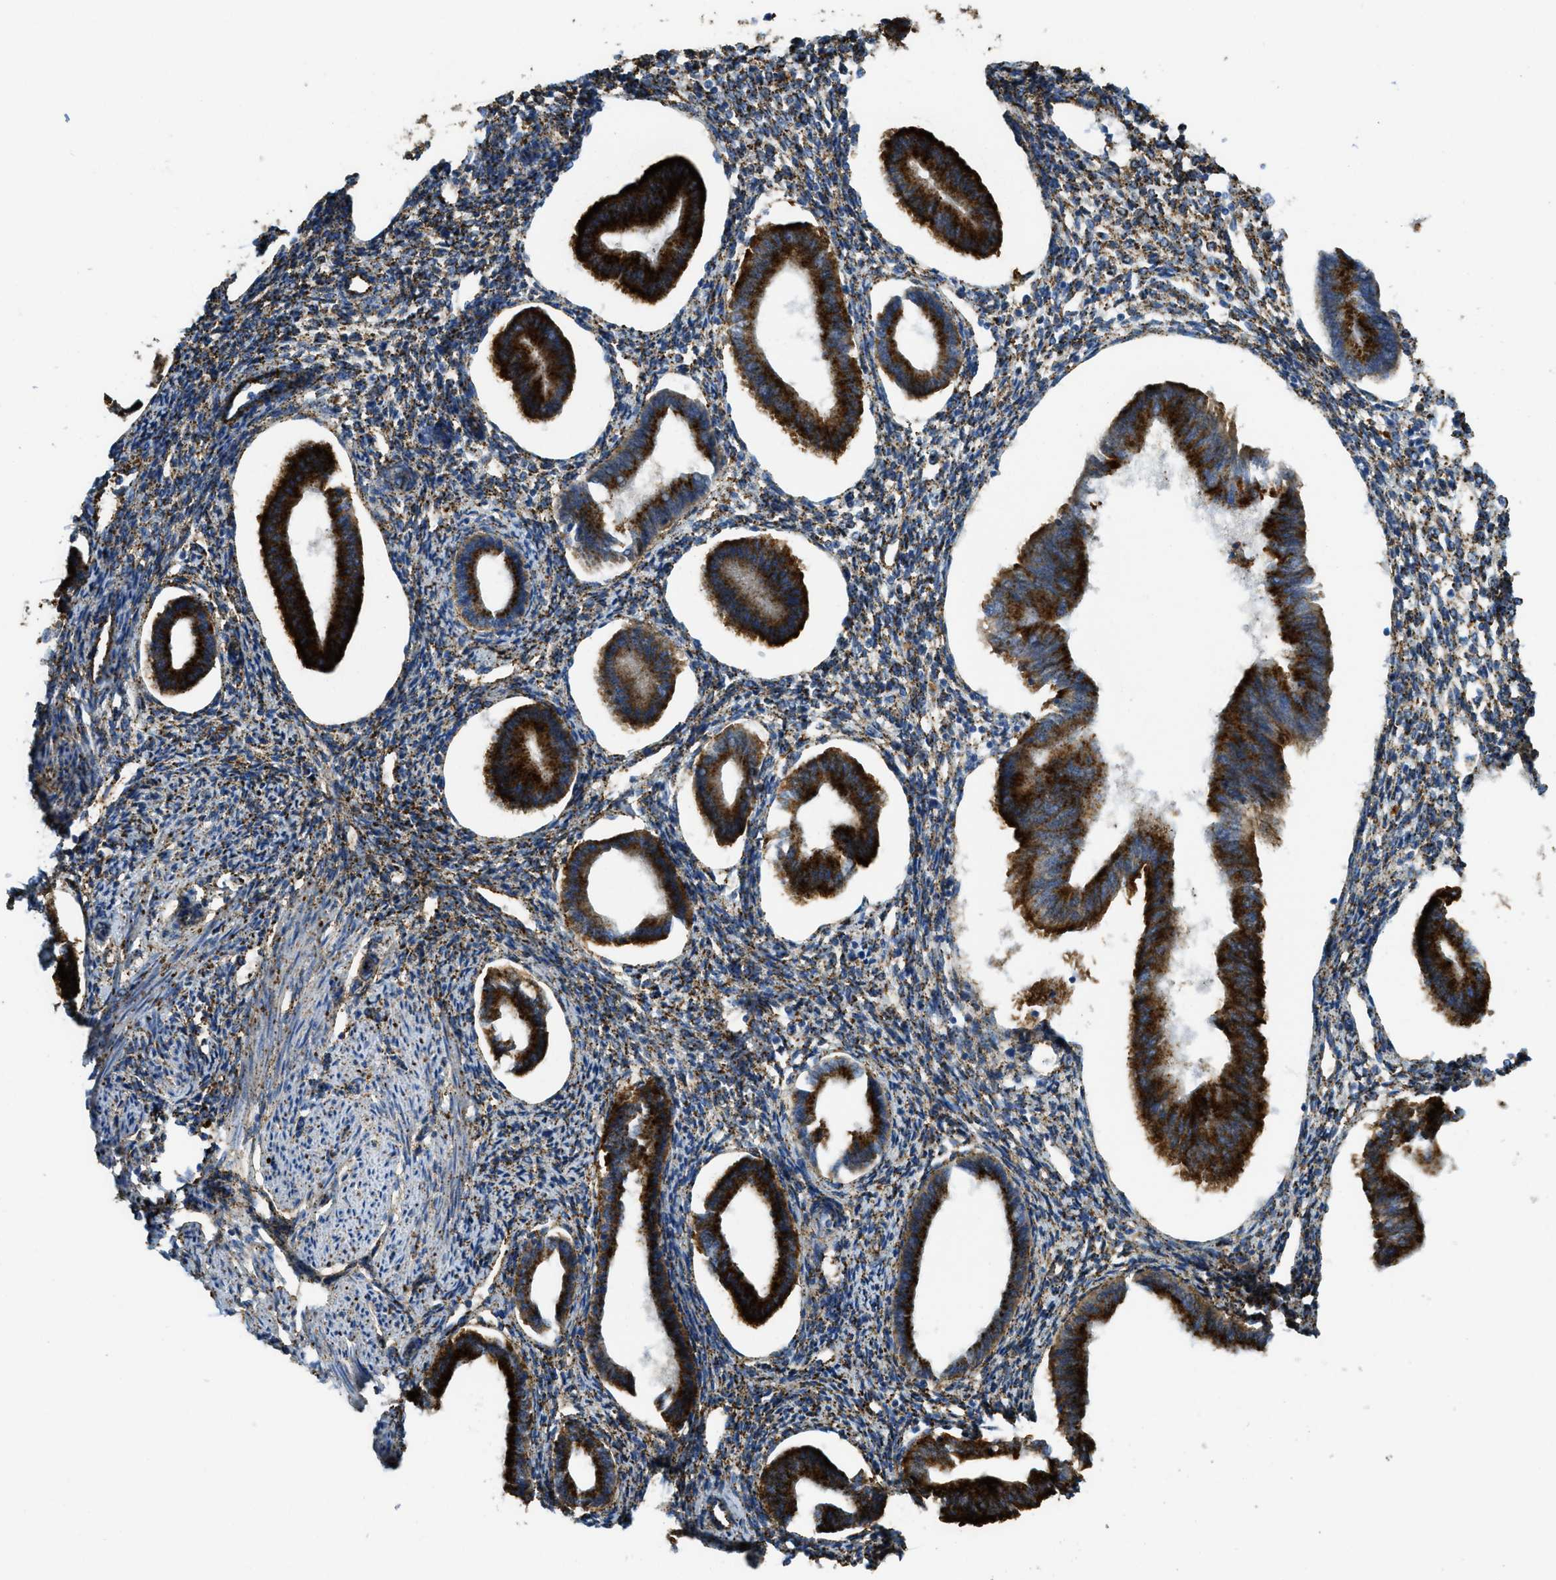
{"staining": {"intensity": "moderate", "quantity": ">75%", "location": "cytoplasmic/membranous"}, "tissue": "endometrium", "cell_type": "Cells in endometrial stroma", "image_type": "normal", "snomed": [{"axis": "morphology", "description": "Normal tissue, NOS"}, {"axis": "topography", "description": "Endometrium"}], "caption": "Moderate cytoplasmic/membranous protein positivity is seen in approximately >75% of cells in endometrial stroma in endometrium. The protein of interest is shown in brown color, while the nuclei are stained blue.", "gene": "SCARB2", "patient": {"sex": "female", "age": 50}}